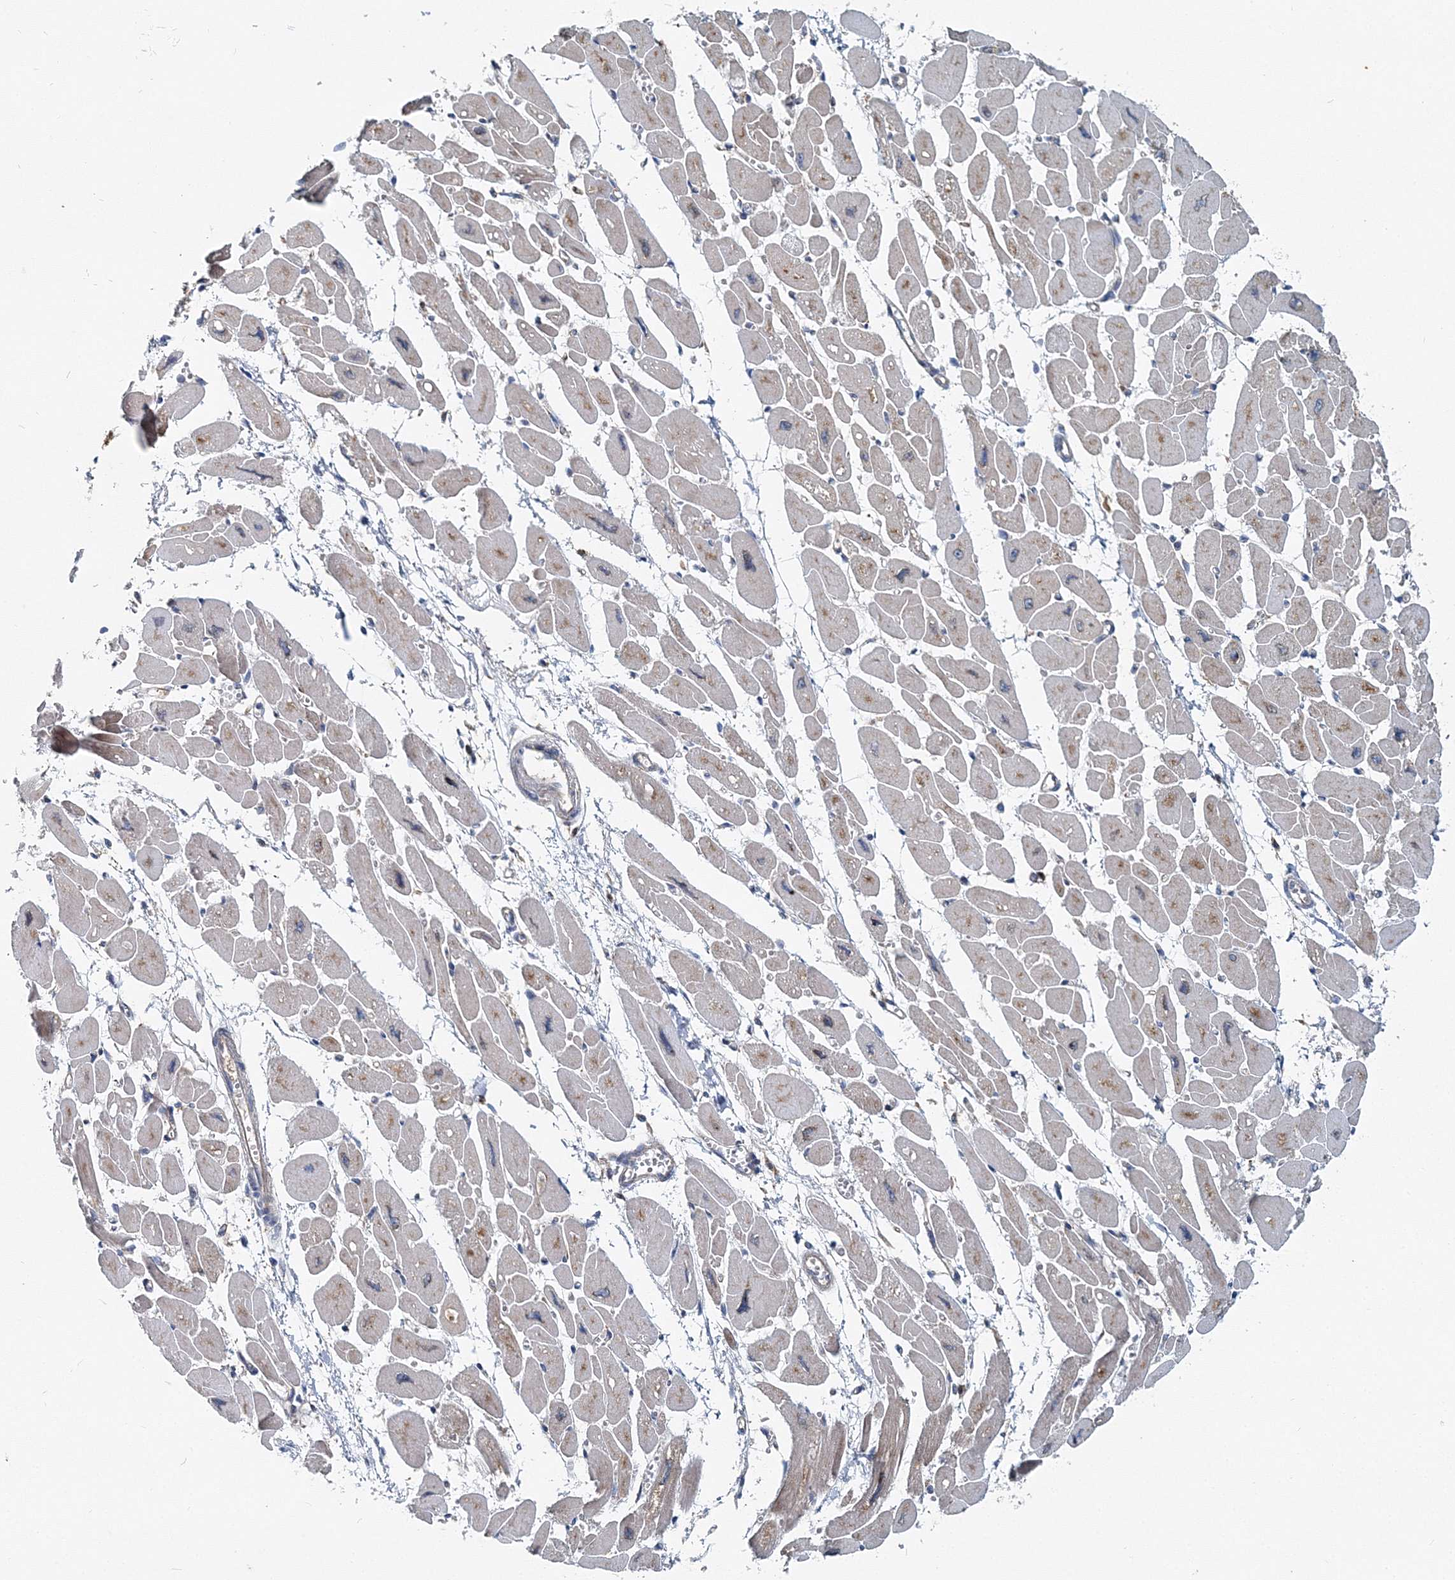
{"staining": {"intensity": "weak", "quantity": "25%-75%", "location": "cytoplasmic/membranous"}, "tissue": "heart muscle", "cell_type": "Cardiomyocytes", "image_type": "normal", "snomed": [{"axis": "morphology", "description": "Normal tissue, NOS"}, {"axis": "topography", "description": "Heart"}], "caption": "Weak cytoplasmic/membranous staining for a protein is identified in about 25%-75% of cardiomyocytes of benign heart muscle using immunohistochemistry.", "gene": "MPHOSPH9", "patient": {"sex": "female", "age": 54}}